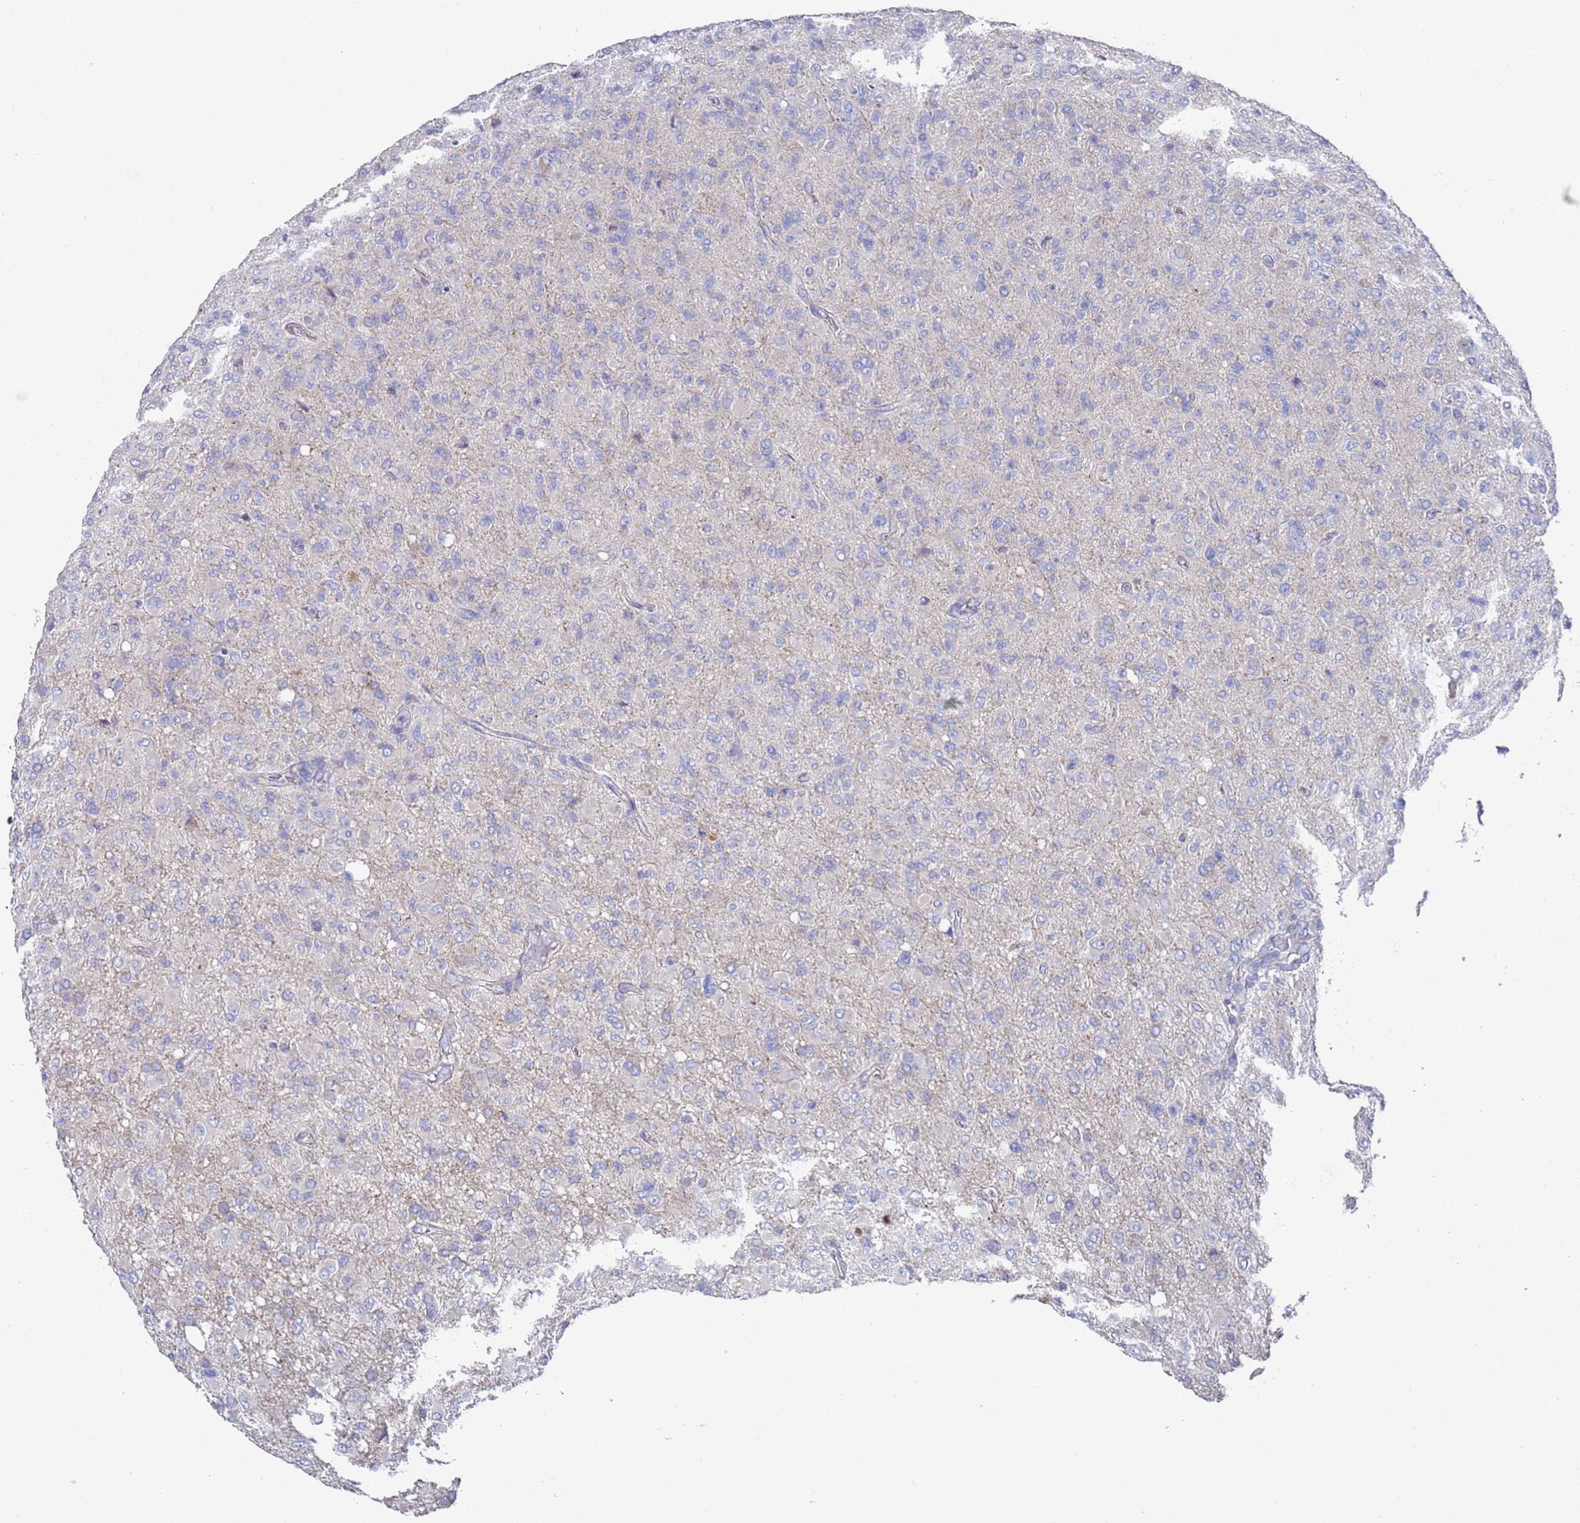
{"staining": {"intensity": "negative", "quantity": "none", "location": "none"}, "tissue": "glioma", "cell_type": "Tumor cells", "image_type": "cancer", "snomed": [{"axis": "morphology", "description": "Glioma, malignant, High grade"}, {"axis": "topography", "description": "Brain"}], "caption": "IHC of human glioma exhibits no staining in tumor cells. (Stains: DAB (3,3'-diaminobenzidine) IHC with hematoxylin counter stain, Microscopy: brightfield microscopy at high magnification).", "gene": "SCAPER", "patient": {"sex": "female", "age": 57}}